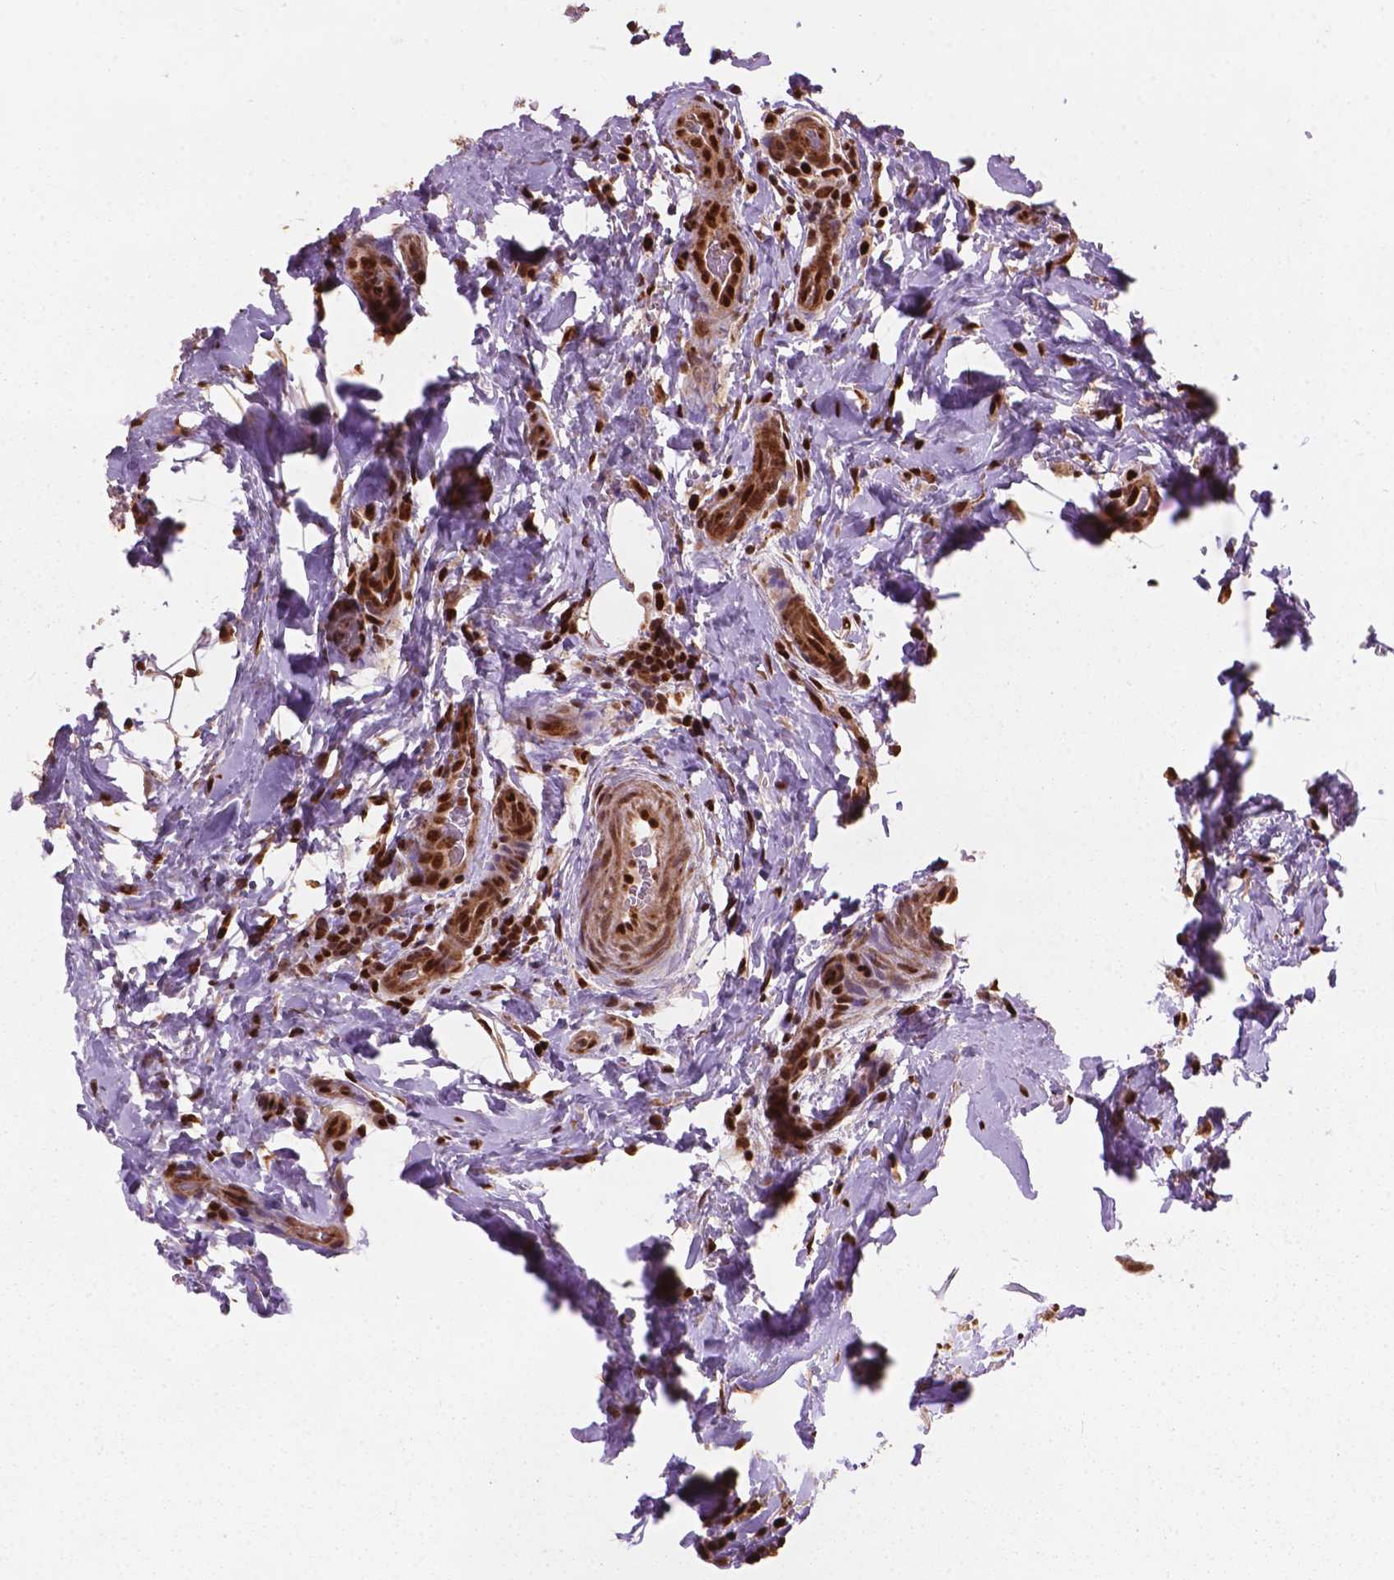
{"staining": {"intensity": "strong", "quantity": ">75%", "location": "nuclear"}, "tissue": "thyroid cancer", "cell_type": "Tumor cells", "image_type": "cancer", "snomed": [{"axis": "morphology", "description": "Papillary adenocarcinoma, NOS"}, {"axis": "topography", "description": "Thyroid gland"}], "caption": "Thyroid papillary adenocarcinoma stained for a protein (brown) shows strong nuclear positive positivity in approximately >75% of tumor cells.", "gene": "ANP32B", "patient": {"sex": "male", "age": 61}}